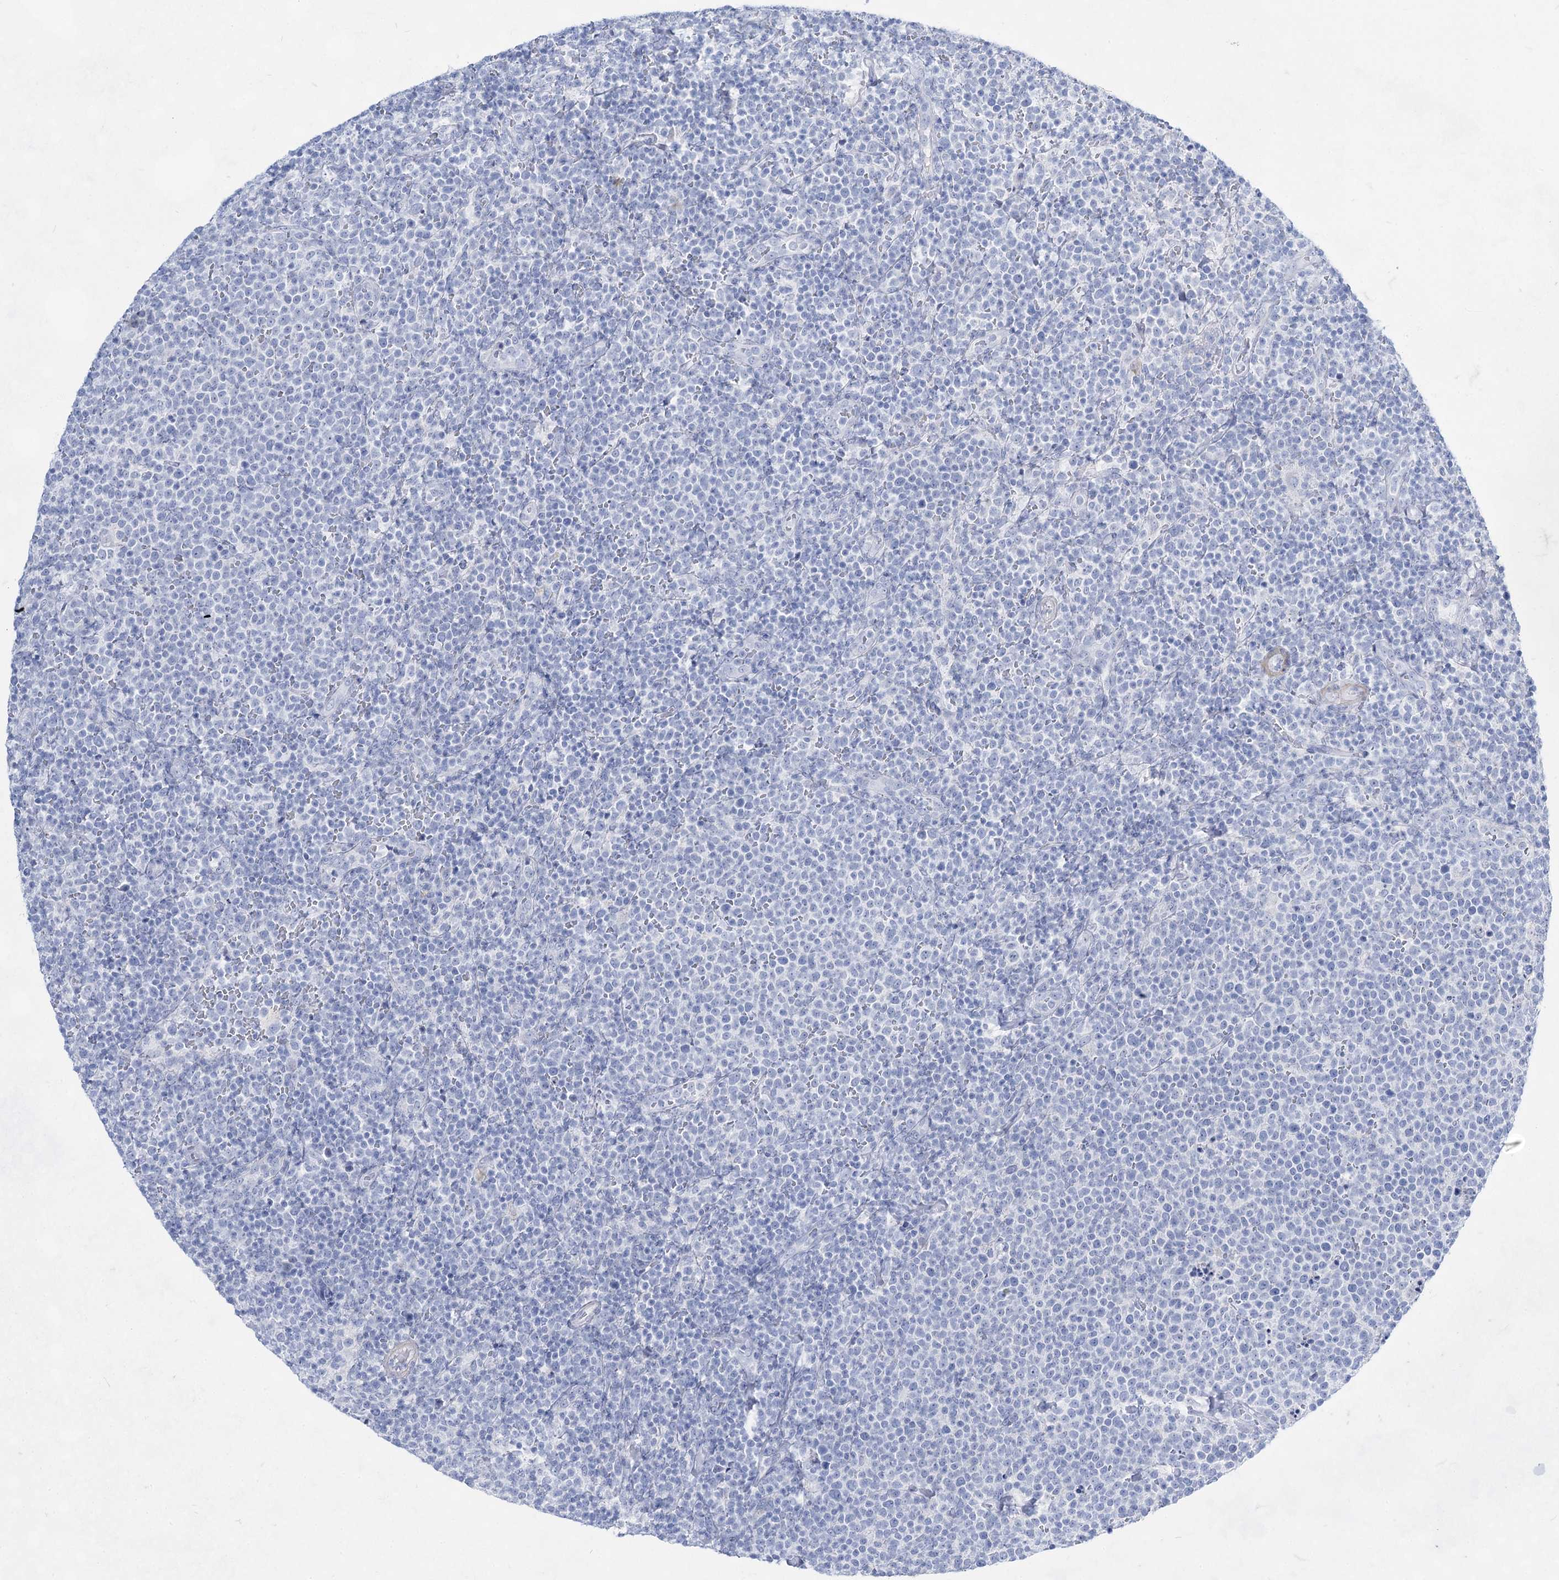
{"staining": {"intensity": "negative", "quantity": "none", "location": "none"}, "tissue": "lymphoma", "cell_type": "Tumor cells", "image_type": "cancer", "snomed": [{"axis": "morphology", "description": "Malignant lymphoma, non-Hodgkin's type, High grade"}, {"axis": "topography", "description": "Lymph node"}], "caption": "DAB immunohistochemical staining of human lymphoma demonstrates no significant expression in tumor cells. Brightfield microscopy of immunohistochemistry stained with DAB (3,3'-diaminobenzidine) (brown) and hematoxylin (blue), captured at high magnification.", "gene": "ACRV1", "patient": {"sex": "male", "age": 61}}